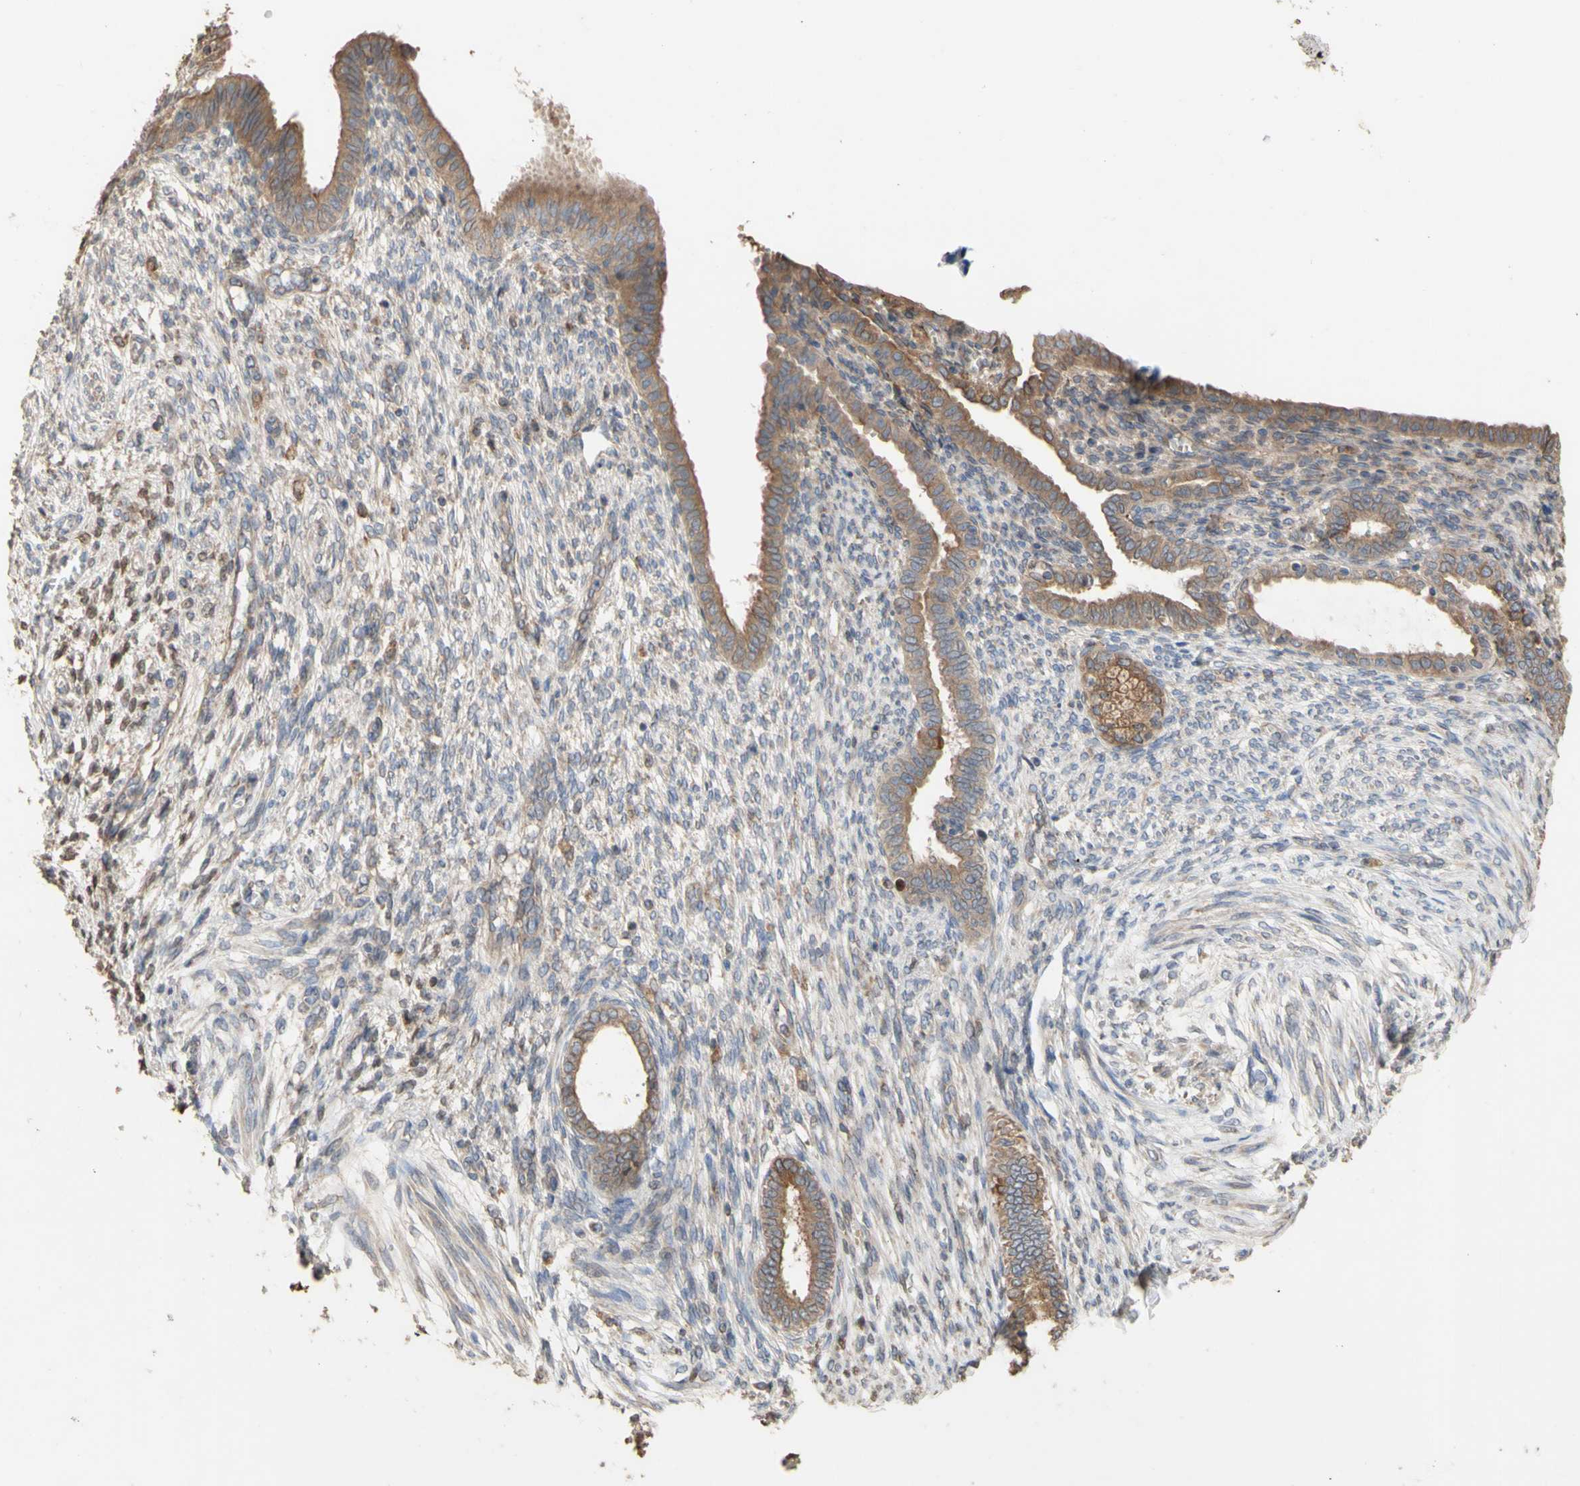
{"staining": {"intensity": "moderate", "quantity": "25%-75%", "location": "cytoplasmic/membranous"}, "tissue": "endometrium", "cell_type": "Cells in endometrial stroma", "image_type": "normal", "snomed": [{"axis": "morphology", "description": "Normal tissue, NOS"}, {"axis": "topography", "description": "Endometrium"}], "caption": "Protein expression analysis of unremarkable endometrium demonstrates moderate cytoplasmic/membranous positivity in about 25%-75% of cells in endometrial stroma. The staining is performed using DAB (3,3'-diaminobenzidine) brown chromogen to label protein expression. The nuclei are counter-stained blue using hematoxylin.", "gene": "NECTIN3", "patient": {"sex": "female", "age": 72}}